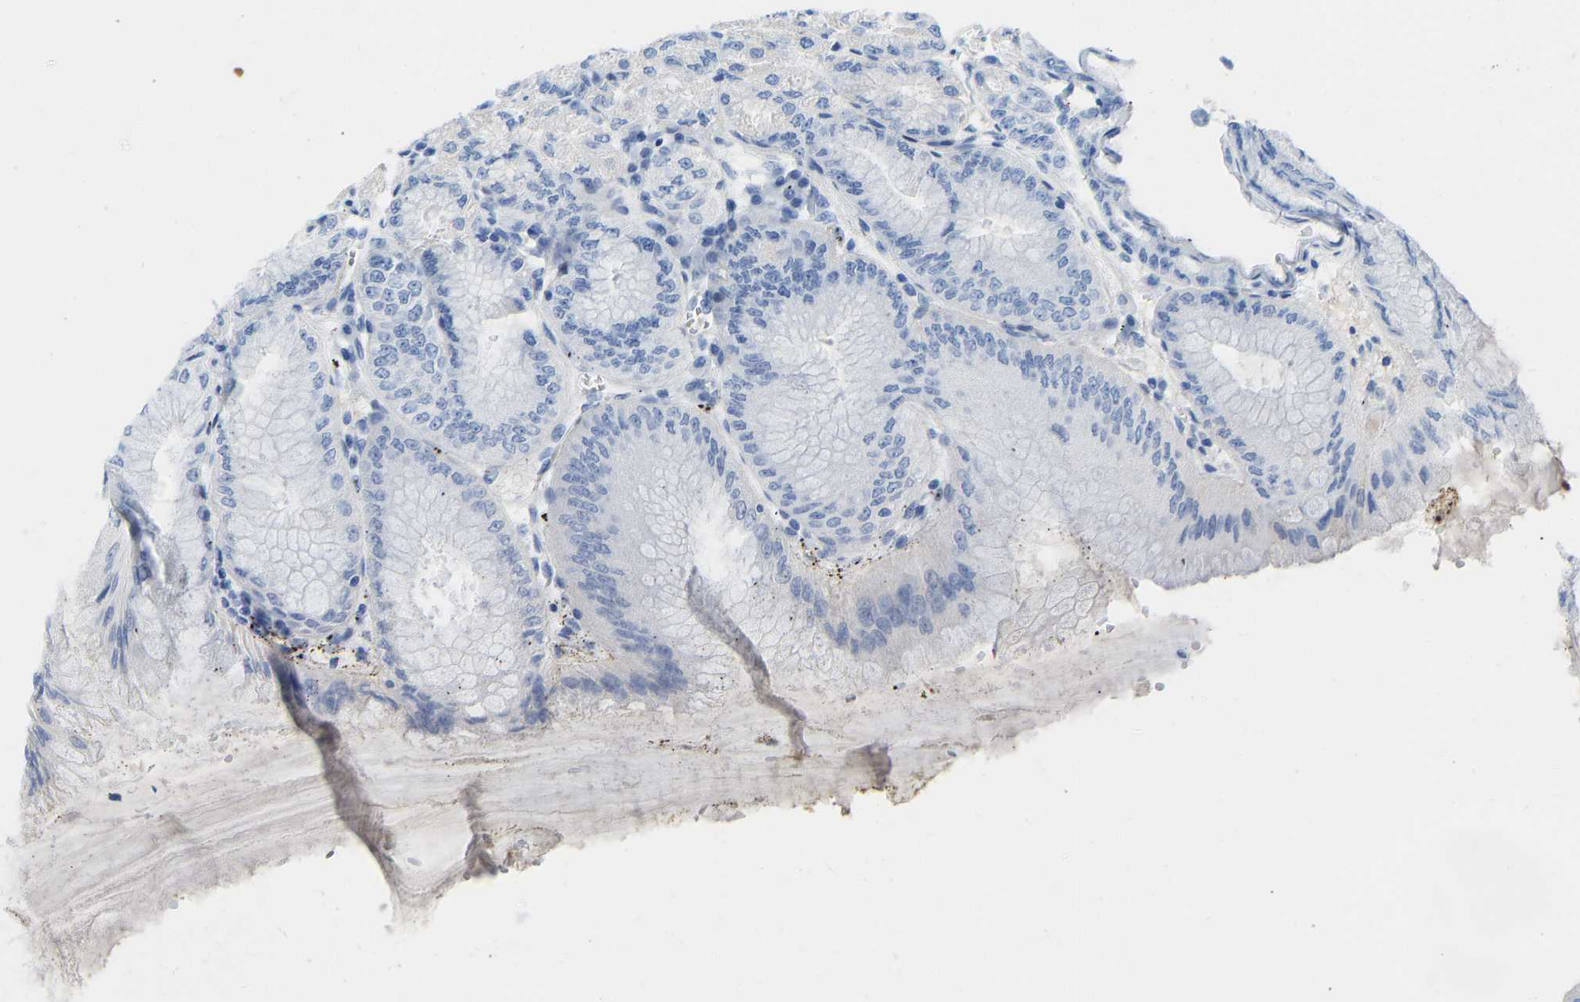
{"staining": {"intensity": "negative", "quantity": "none", "location": "none"}, "tissue": "stomach", "cell_type": "Glandular cells", "image_type": "normal", "snomed": [{"axis": "morphology", "description": "Normal tissue, NOS"}, {"axis": "topography", "description": "Stomach, lower"}], "caption": "Immunohistochemistry image of benign stomach stained for a protein (brown), which exhibits no staining in glandular cells.", "gene": "NKAIN3", "patient": {"sex": "male", "age": 71}}